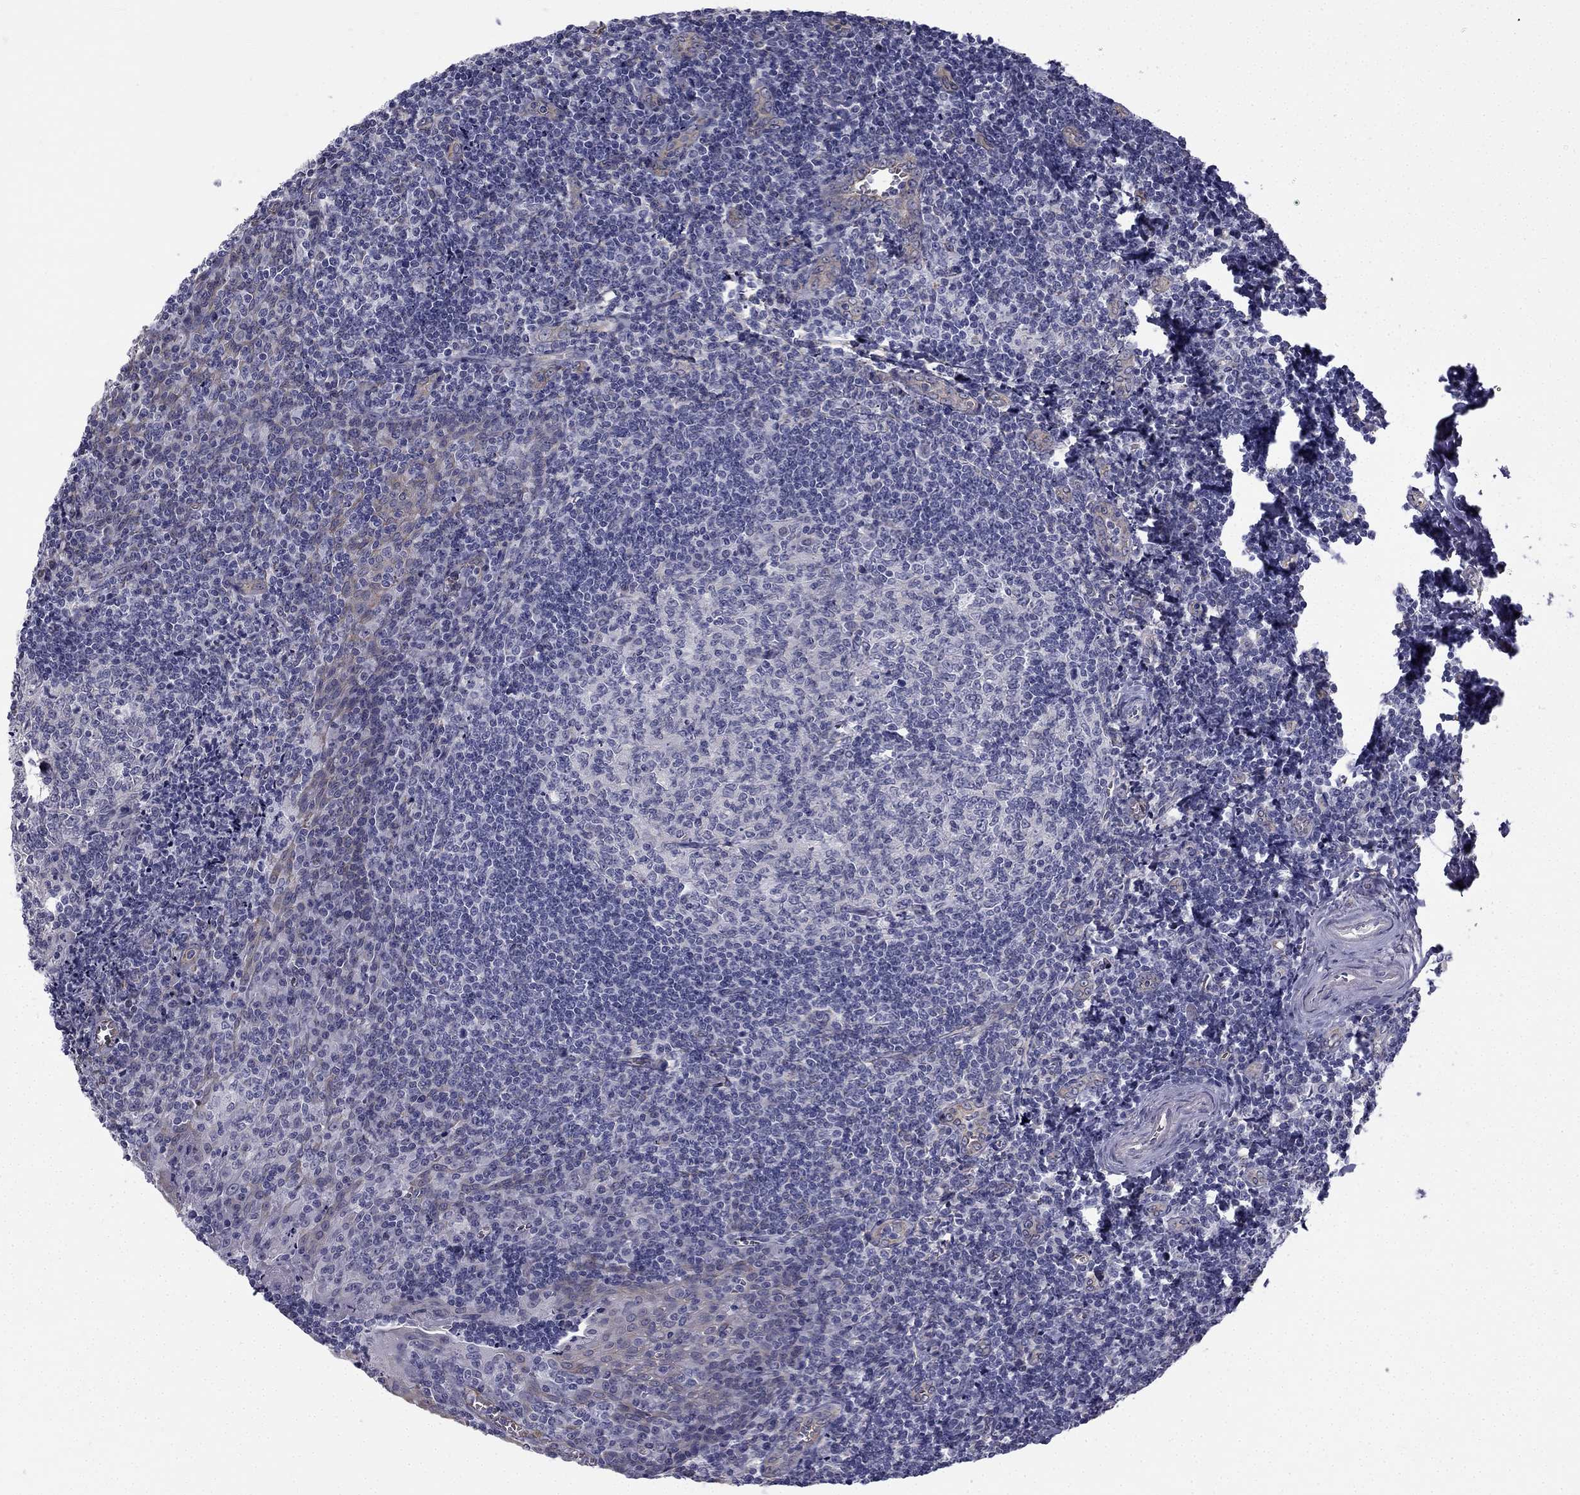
{"staining": {"intensity": "negative", "quantity": "none", "location": "none"}, "tissue": "tonsil", "cell_type": "Germinal center cells", "image_type": "normal", "snomed": [{"axis": "morphology", "description": "Normal tissue, NOS"}, {"axis": "morphology", "description": "Inflammation, NOS"}, {"axis": "topography", "description": "Tonsil"}], "caption": "Immunohistochemistry (IHC) histopathology image of unremarkable tonsil stained for a protein (brown), which reveals no positivity in germinal center cells. Brightfield microscopy of immunohistochemistry (IHC) stained with DAB (brown) and hematoxylin (blue), captured at high magnification.", "gene": "CCDC40", "patient": {"sex": "female", "age": 31}}